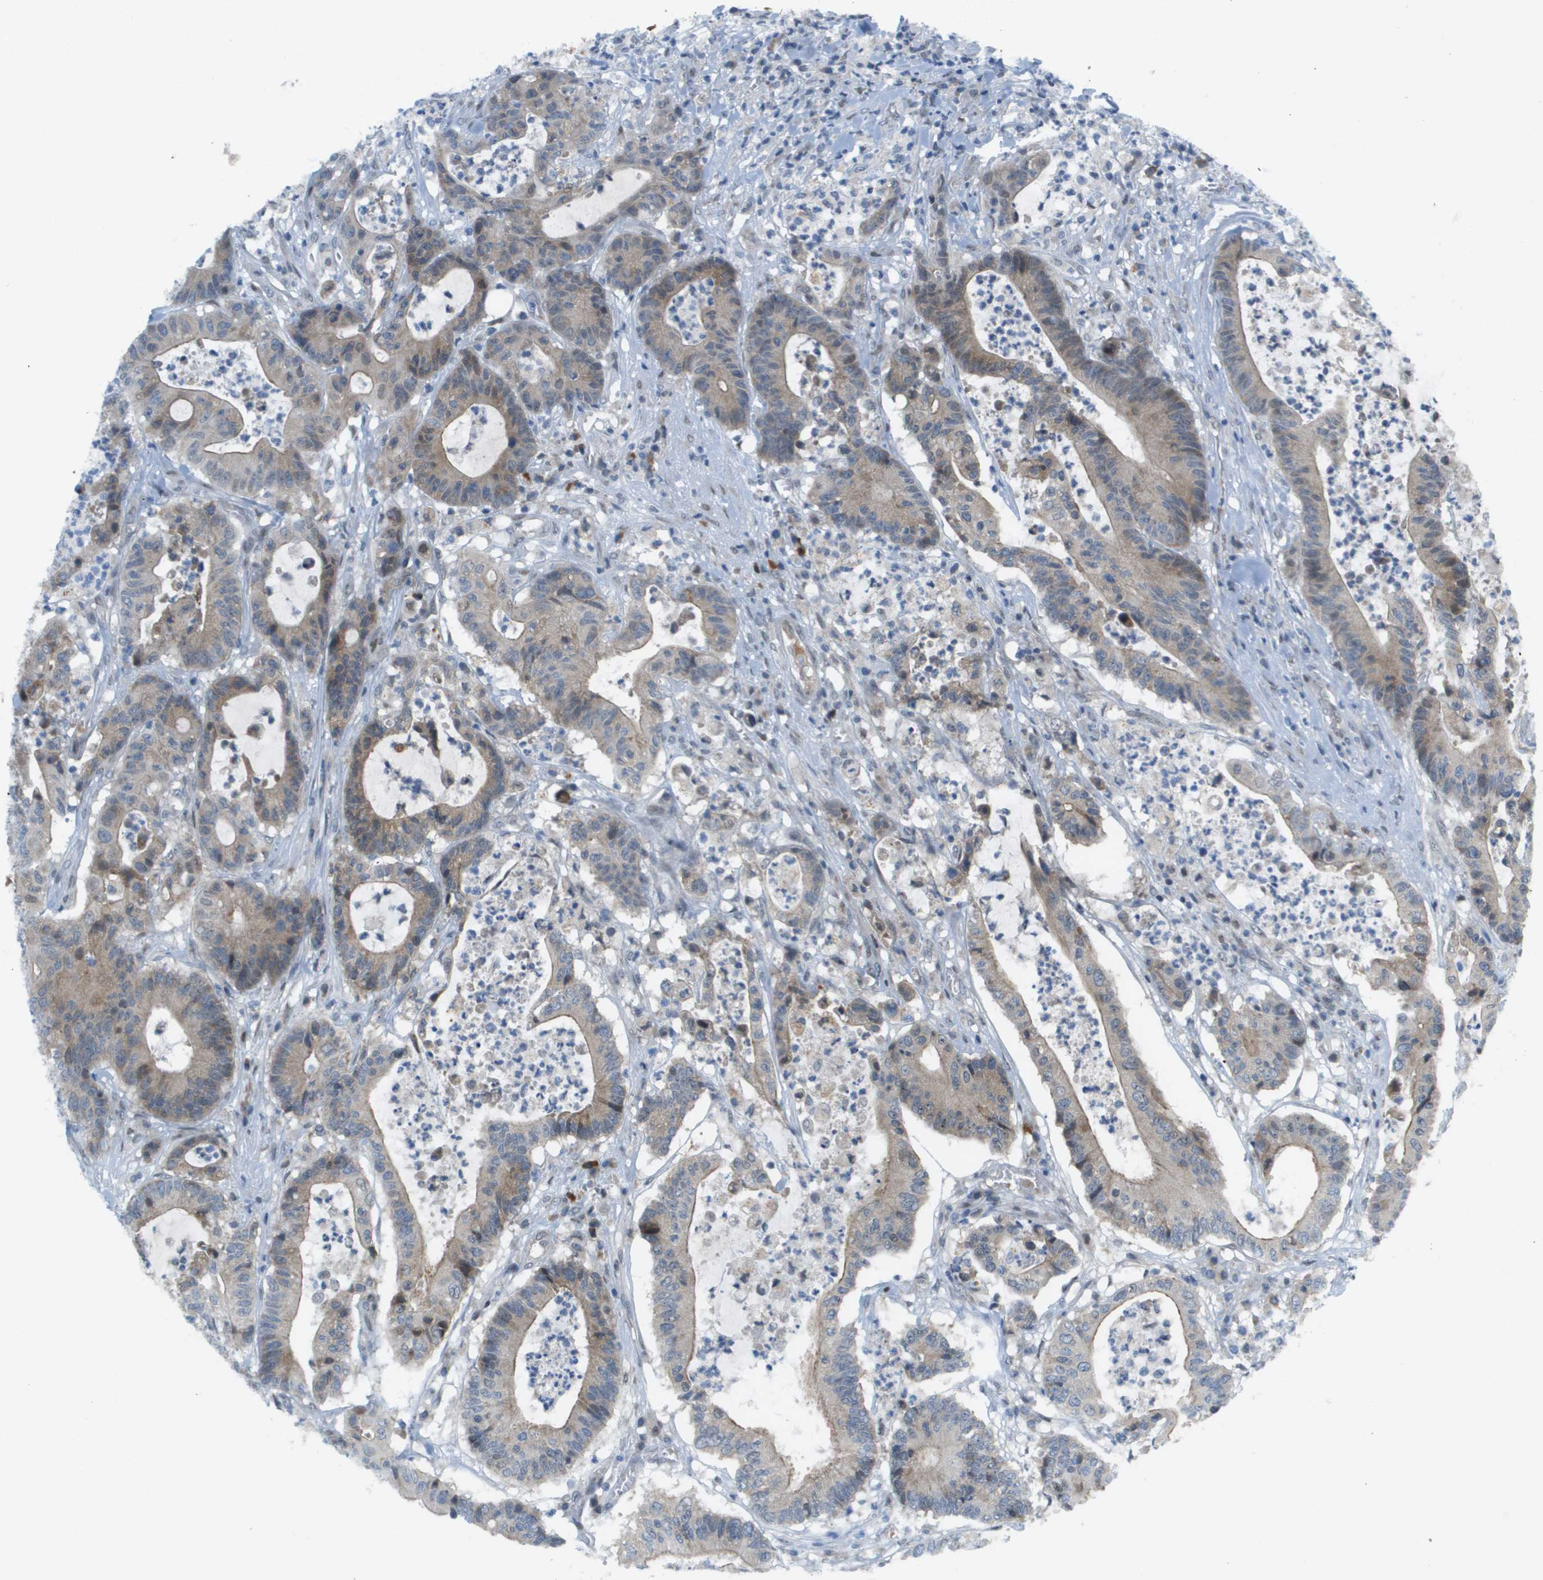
{"staining": {"intensity": "weak", "quantity": ">75%", "location": "cytoplasmic/membranous,nuclear"}, "tissue": "colorectal cancer", "cell_type": "Tumor cells", "image_type": "cancer", "snomed": [{"axis": "morphology", "description": "Adenocarcinoma, NOS"}, {"axis": "topography", "description": "Colon"}], "caption": "Colorectal adenocarcinoma tissue reveals weak cytoplasmic/membranous and nuclear positivity in approximately >75% of tumor cells Using DAB (3,3'-diaminobenzidine) (brown) and hematoxylin (blue) stains, captured at high magnification using brightfield microscopy.", "gene": "CACNB4", "patient": {"sex": "female", "age": 84}}